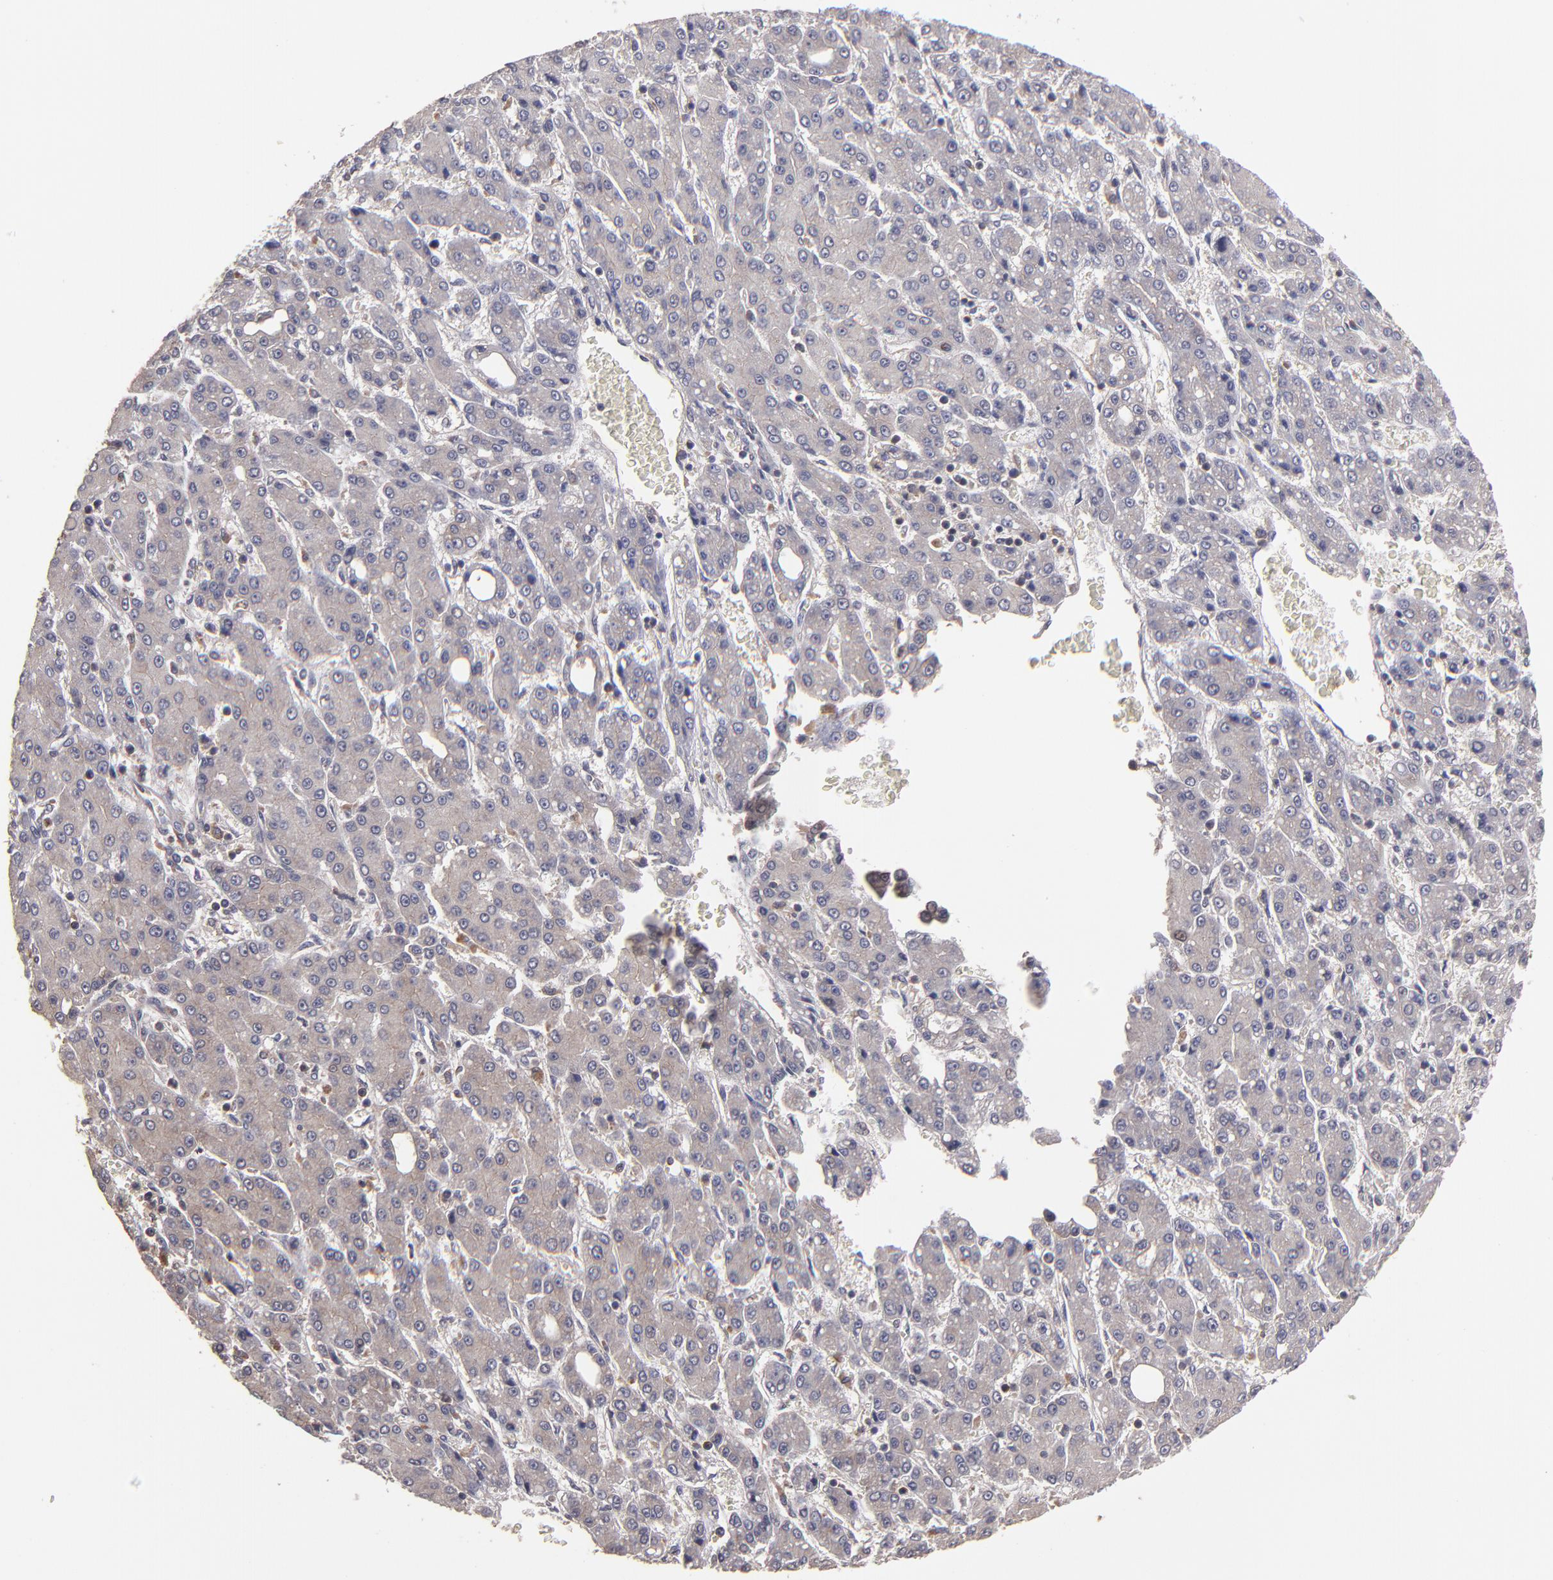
{"staining": {"intensity": "weak", "quantity": "<25%", "location": "cytoplasmic/membranous"}, "tissue": "liver cancer", "cell_type": "Tumor cells", "image_type": "cancer", "snomed": [{"axis": "morphology", "description": "Carcinoma, Hepatocellular, NOS"}, {"axis": "topography", "description": "Liver"}], "caption": "DAB (3,3'-diaminobenzidine) immunohistochemical staining of liver hepatocellular carcinoma demonstrates no significant expression in tumor cells.", "gene": "NF2", "patient": {"sex": "male", "age": 69}}